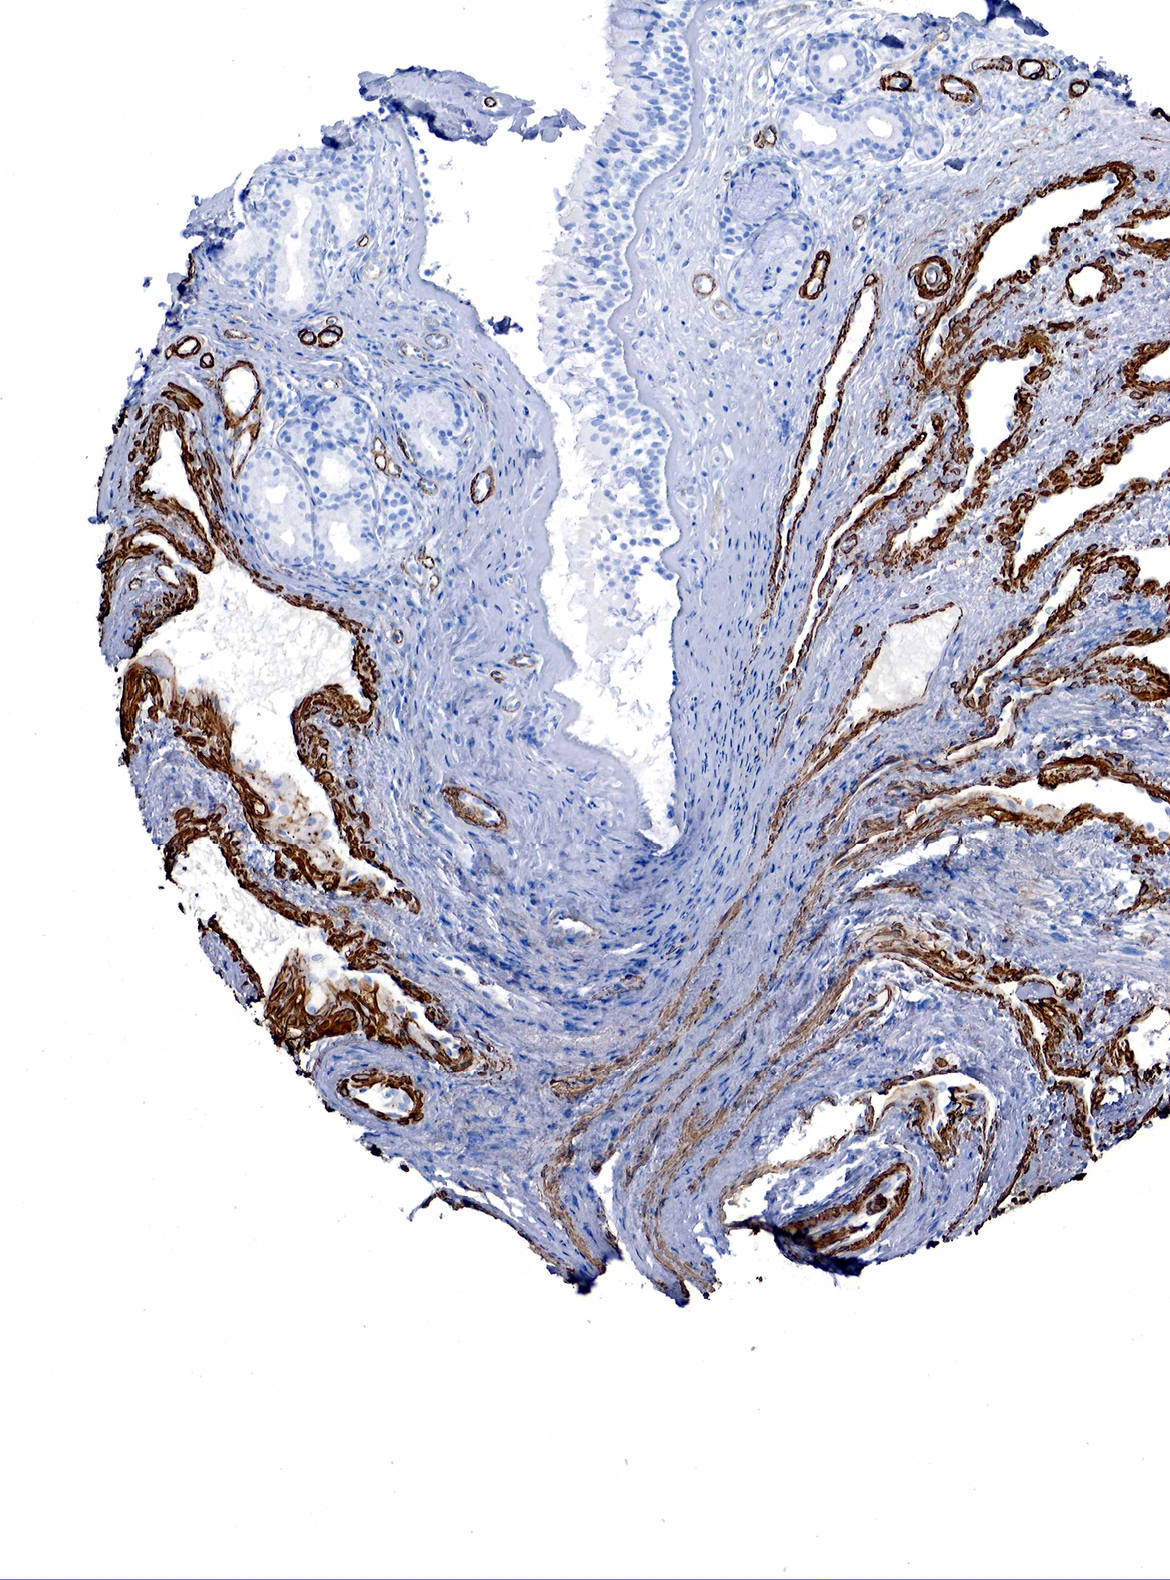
{"staining": {"intensity": "negative", "quantity": "none", "location": "none"}, "tissue": "nasopharynx", "cell_type": "Respiratory epithelial cells", "image_type": "normal", "snomed": [{"axis": "morphology", "description": "Normal tissue, NOS"}, {"axis": "topography", "description": "Nasopharynx"}], "caption": "High magnification brightfield microscopy of normal nasopharynx stained with DAB (brown) and counterstained with hematoxylin (blue): respiratory epithelial cells show no significant positivity. Nuclei are stained in blue.", "gene": "ACTA1", "patient": {"sex": "female", "age": 78}}